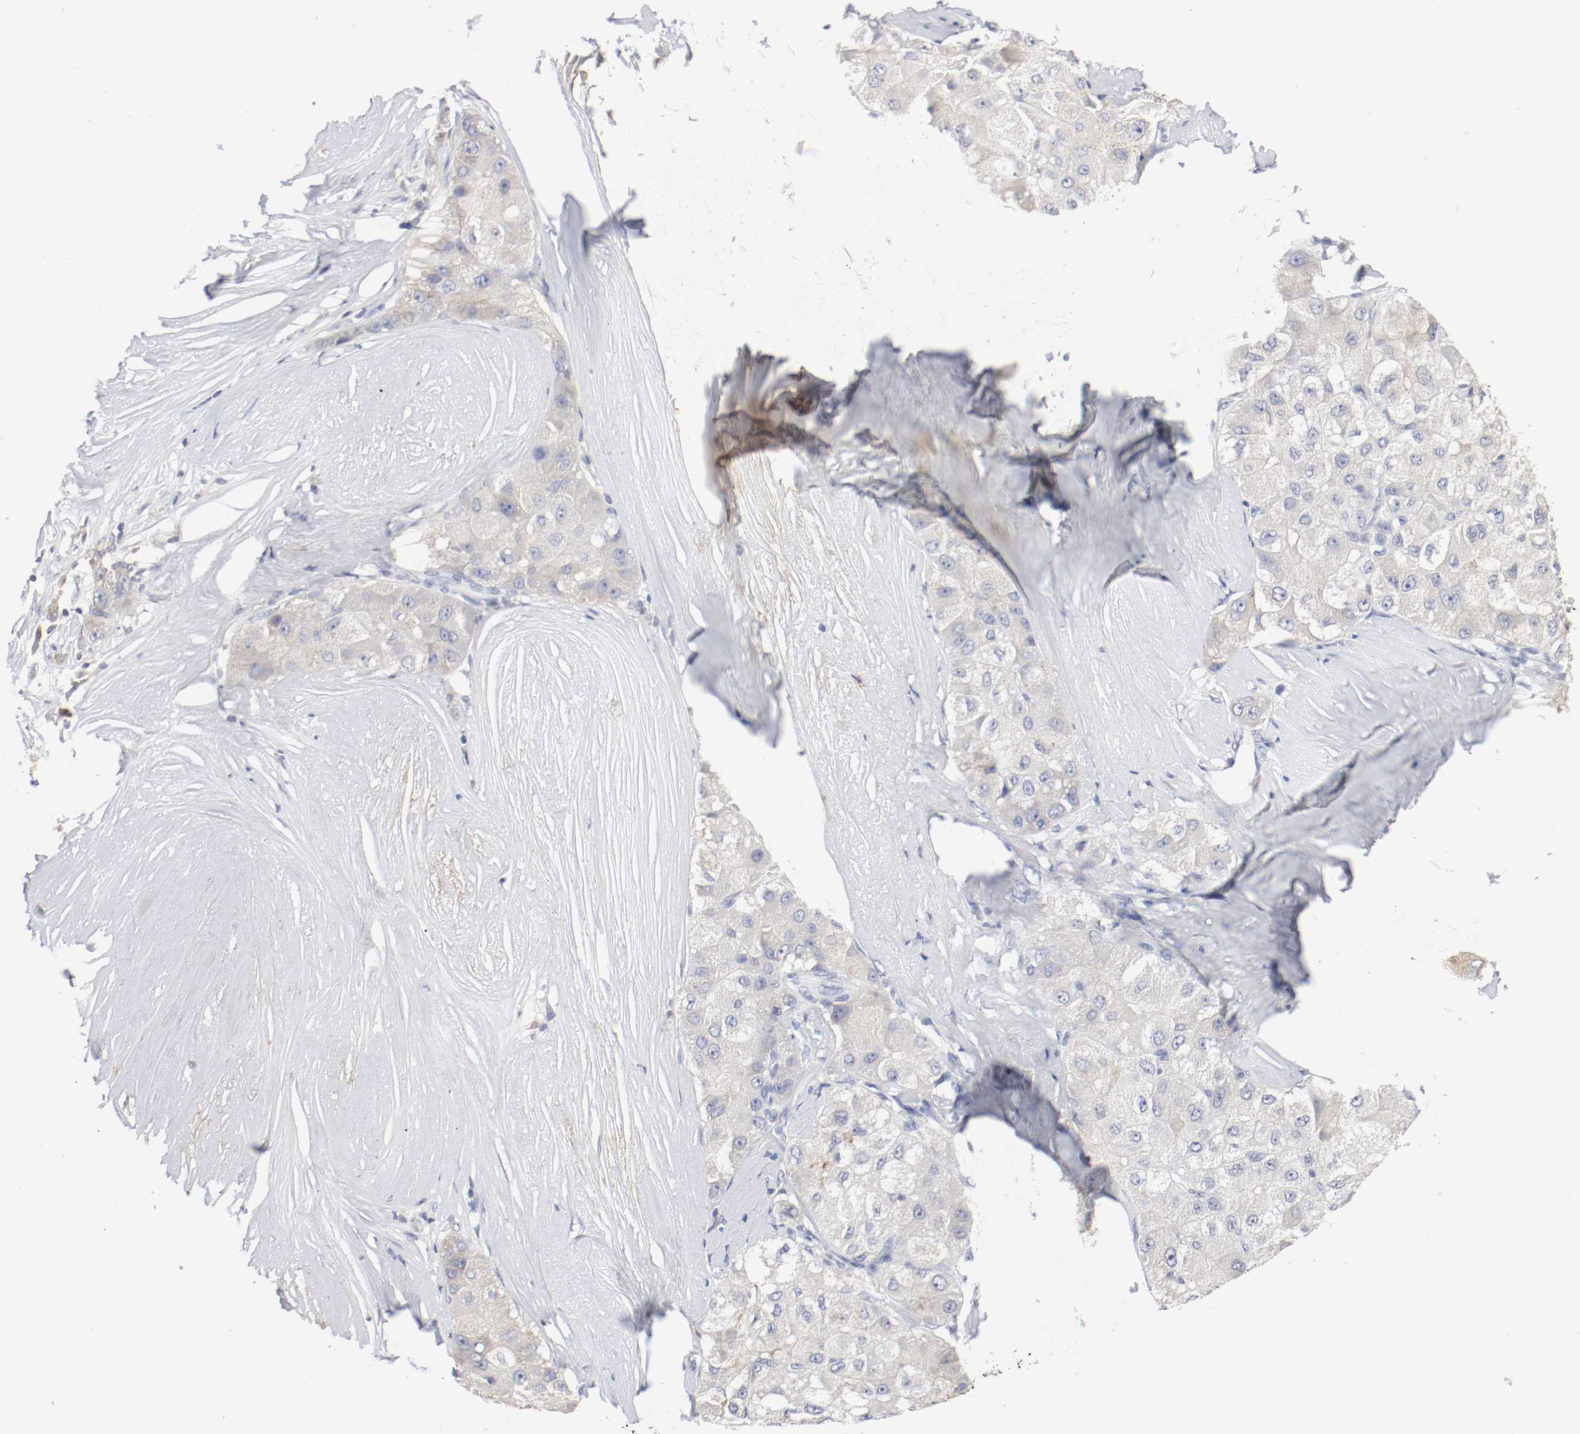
{"staining": {"intensity": "moderate", "quantity": "<25%", "location": "cytoplasmic/membranous"}, "tissue": "liver cancer", "cell_type": "Tumor cells", "image_type": "cancer", "snomed": [{"axis": "morphology", "description": "Carcinoma, Hepatocellular, NOS"}, {"axis": "topography", "description": "Liver"}], "caption": "Tumor cells demonstrate moderate cytoplasmic/membranous positivity in about <25% of cells in liver cancer.", "gene": "ITGAX", "patient": {"sex": "male", "age": 80}}